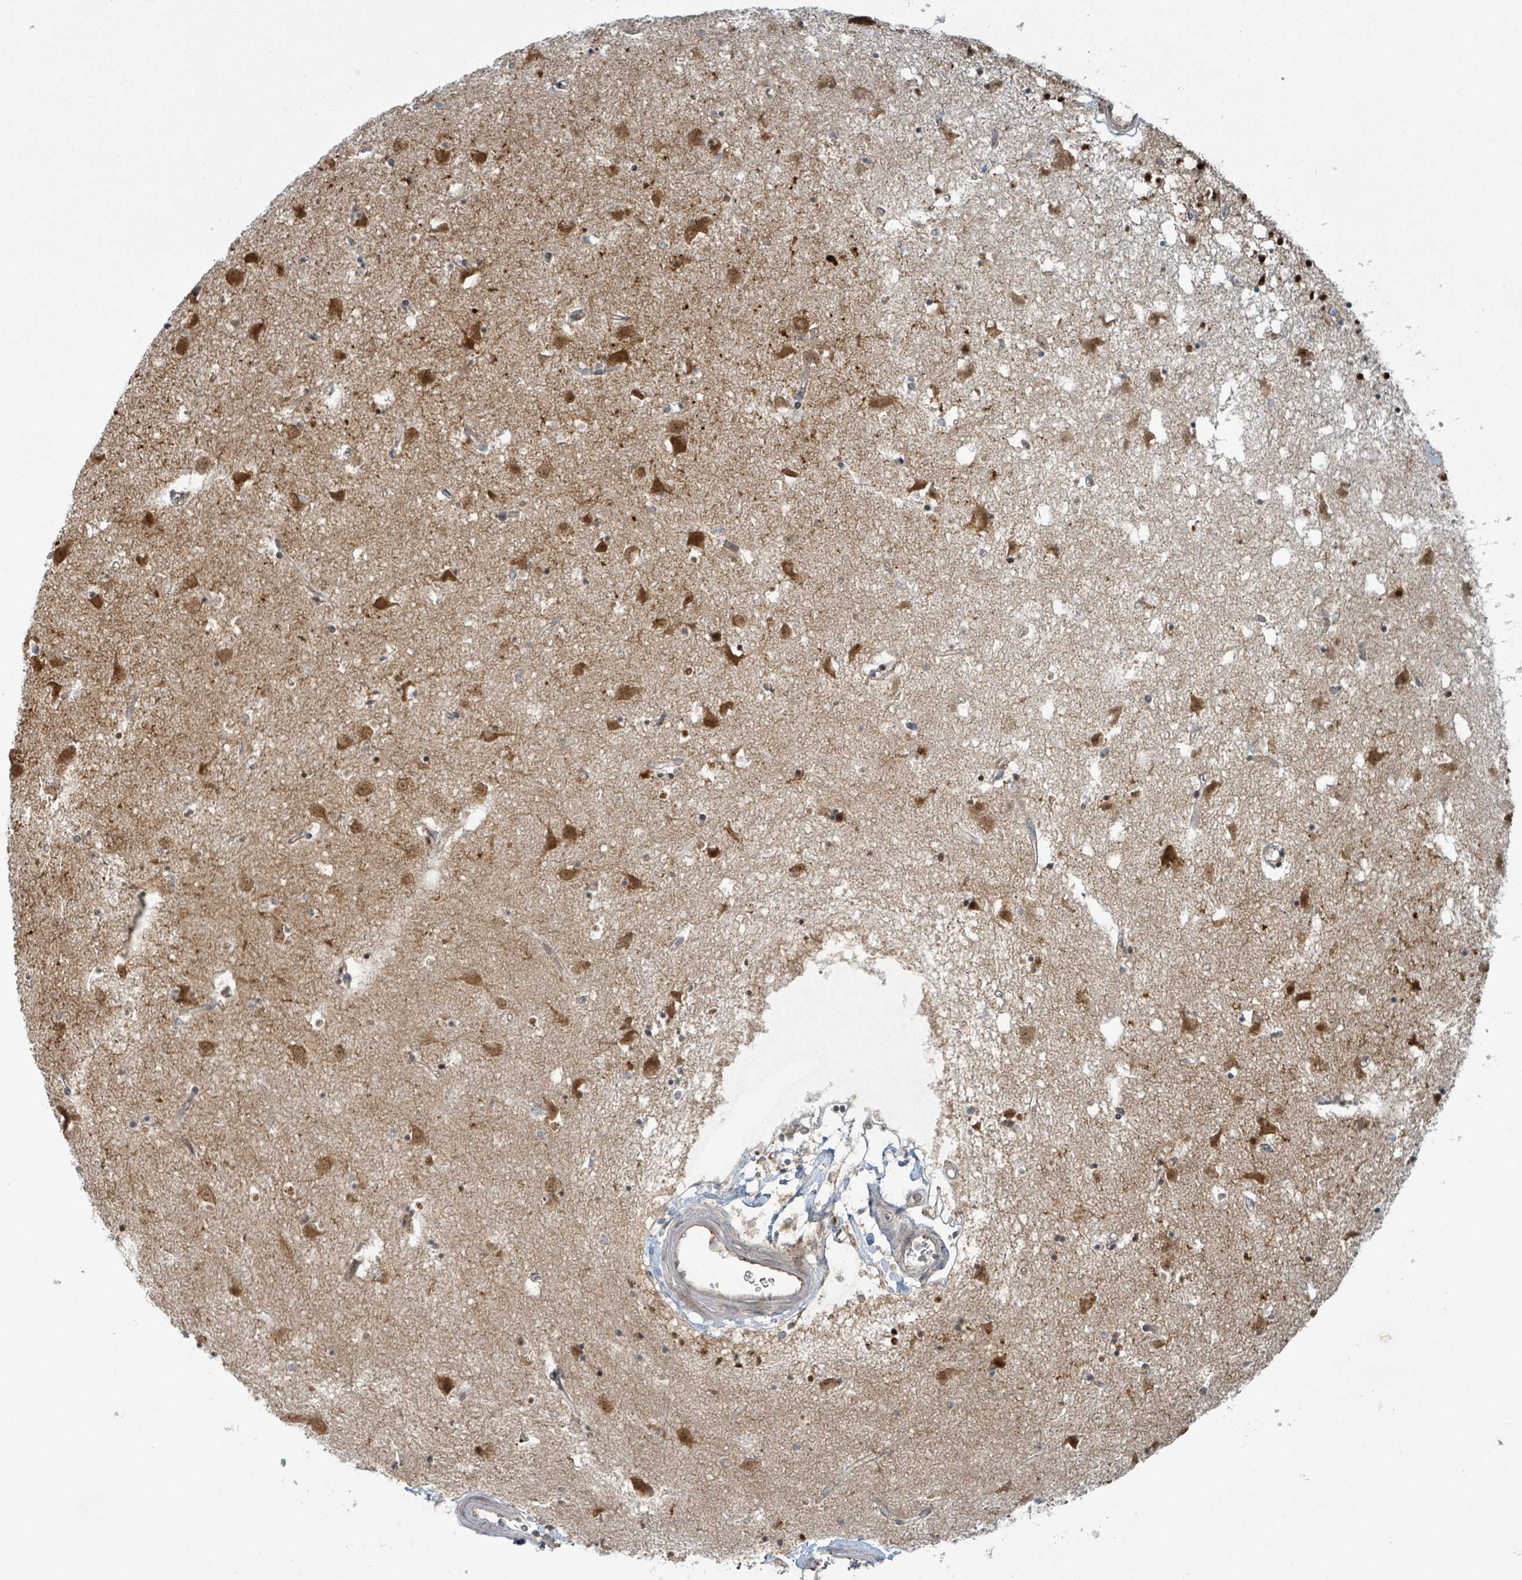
{"staining": {"intensity": "weak", "quantity": "<25%", "location": "cytoplasmic/membranous"}, "tissue": "caudate", "cell_type": "Glial cells", "image_type": "normal", "snomed": [{"axis": "morphology", "description": "Normal tissue, NOS"}, {"axis": "topography", "description": "Lateral ventricle wall"}], "caption": "Immunohistochemical staining of normal caudate reveals no significant staining in glial cells.", "gene": "OR51E1", "patient": {"sex": "male", "age": 58}}